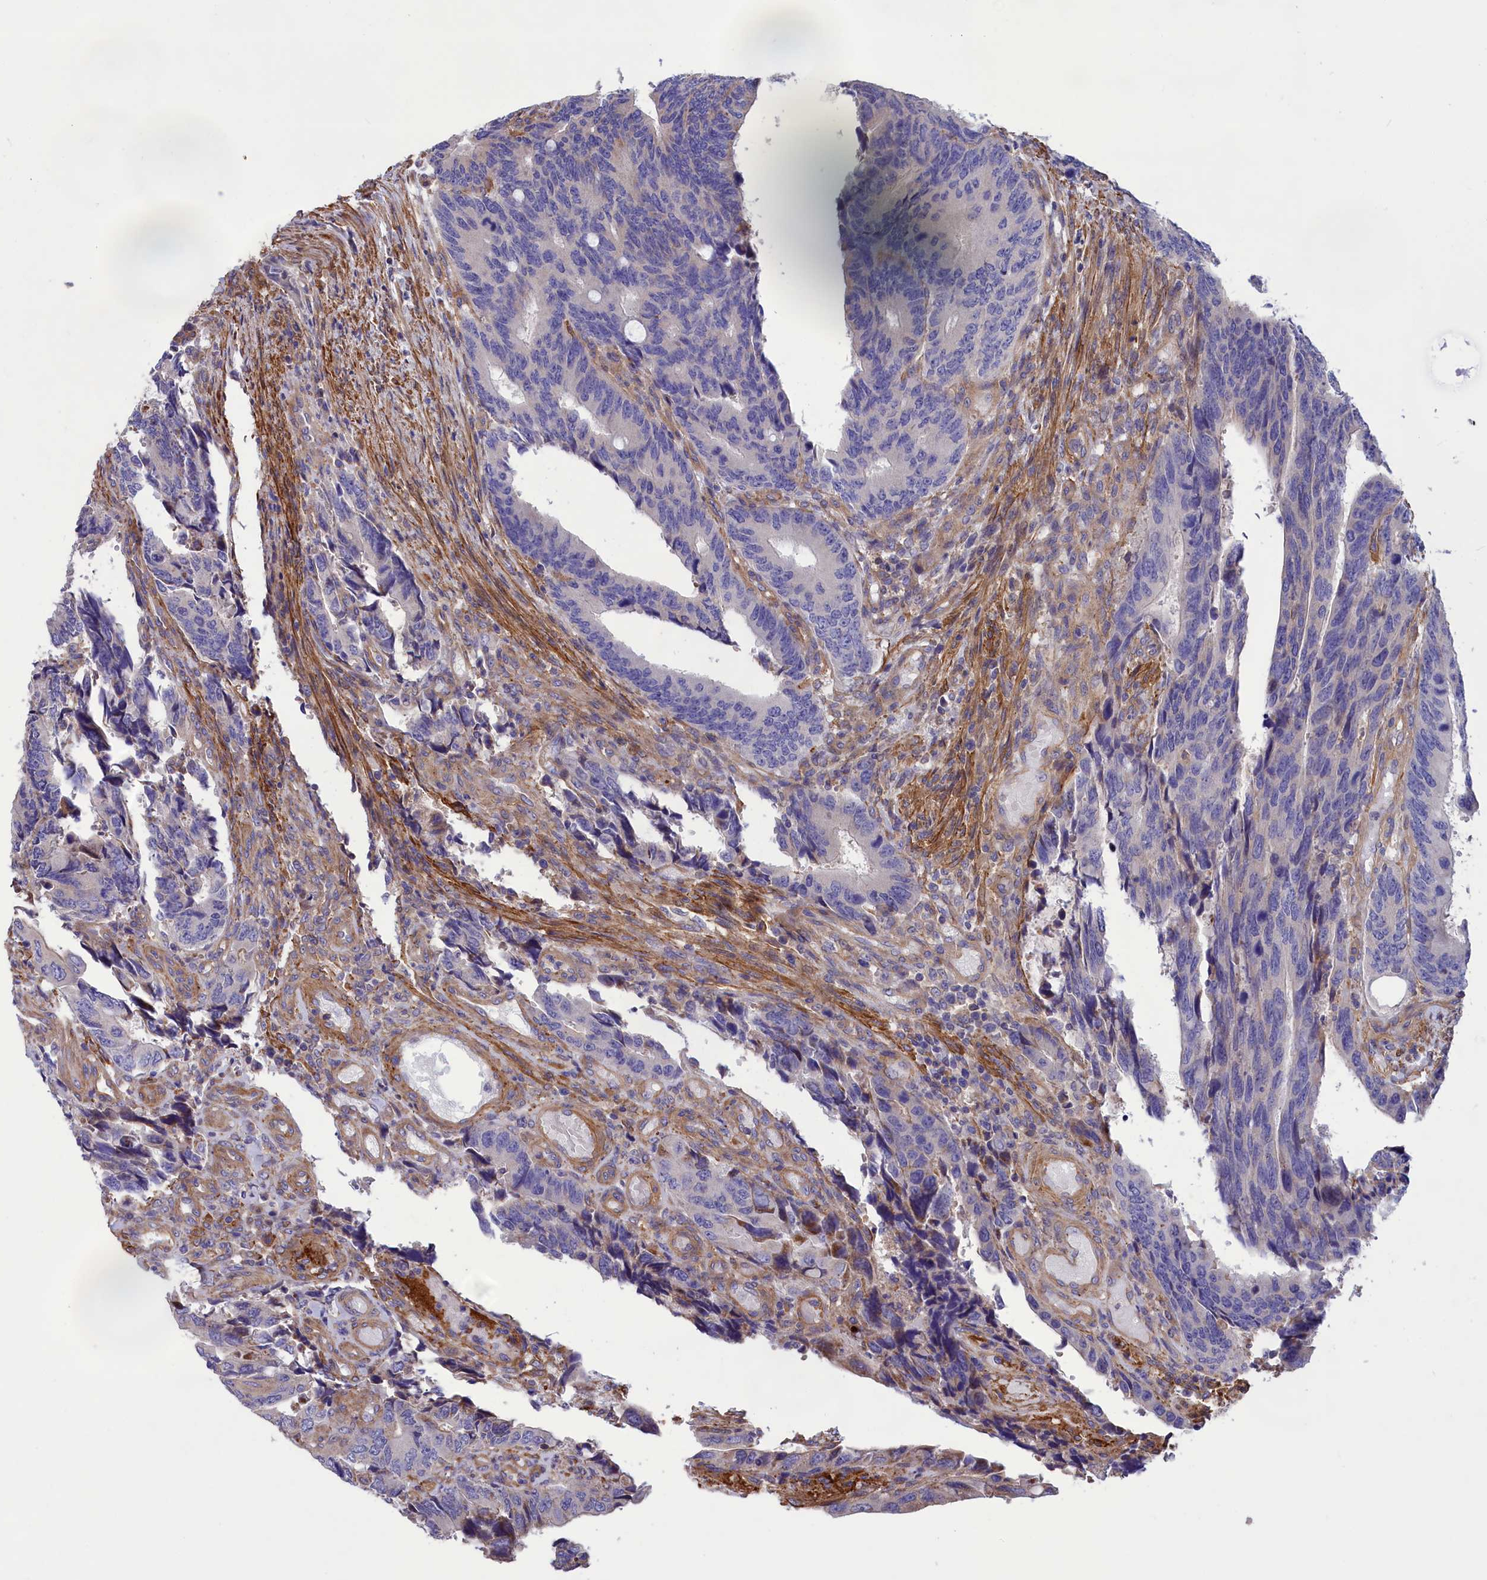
{"staining": {"intensity": "negative", "quantity": "none", "location": "none"}, "tissue": "colorectal cancer", "cell_type": "Tumor cells", "image_type": "cancer", "snomed": [{"axis": "morphology", "description": "Adenocarcinoma, NOS"}, {"axis": "topography", "description": "Colon"}], "caption": "DAB immunohistochemical staining of human colorectal cancer displays no significant expression in tumor cells.", "gene": "AMDHD2", "patient": {"sex": "male", "age": 87}}